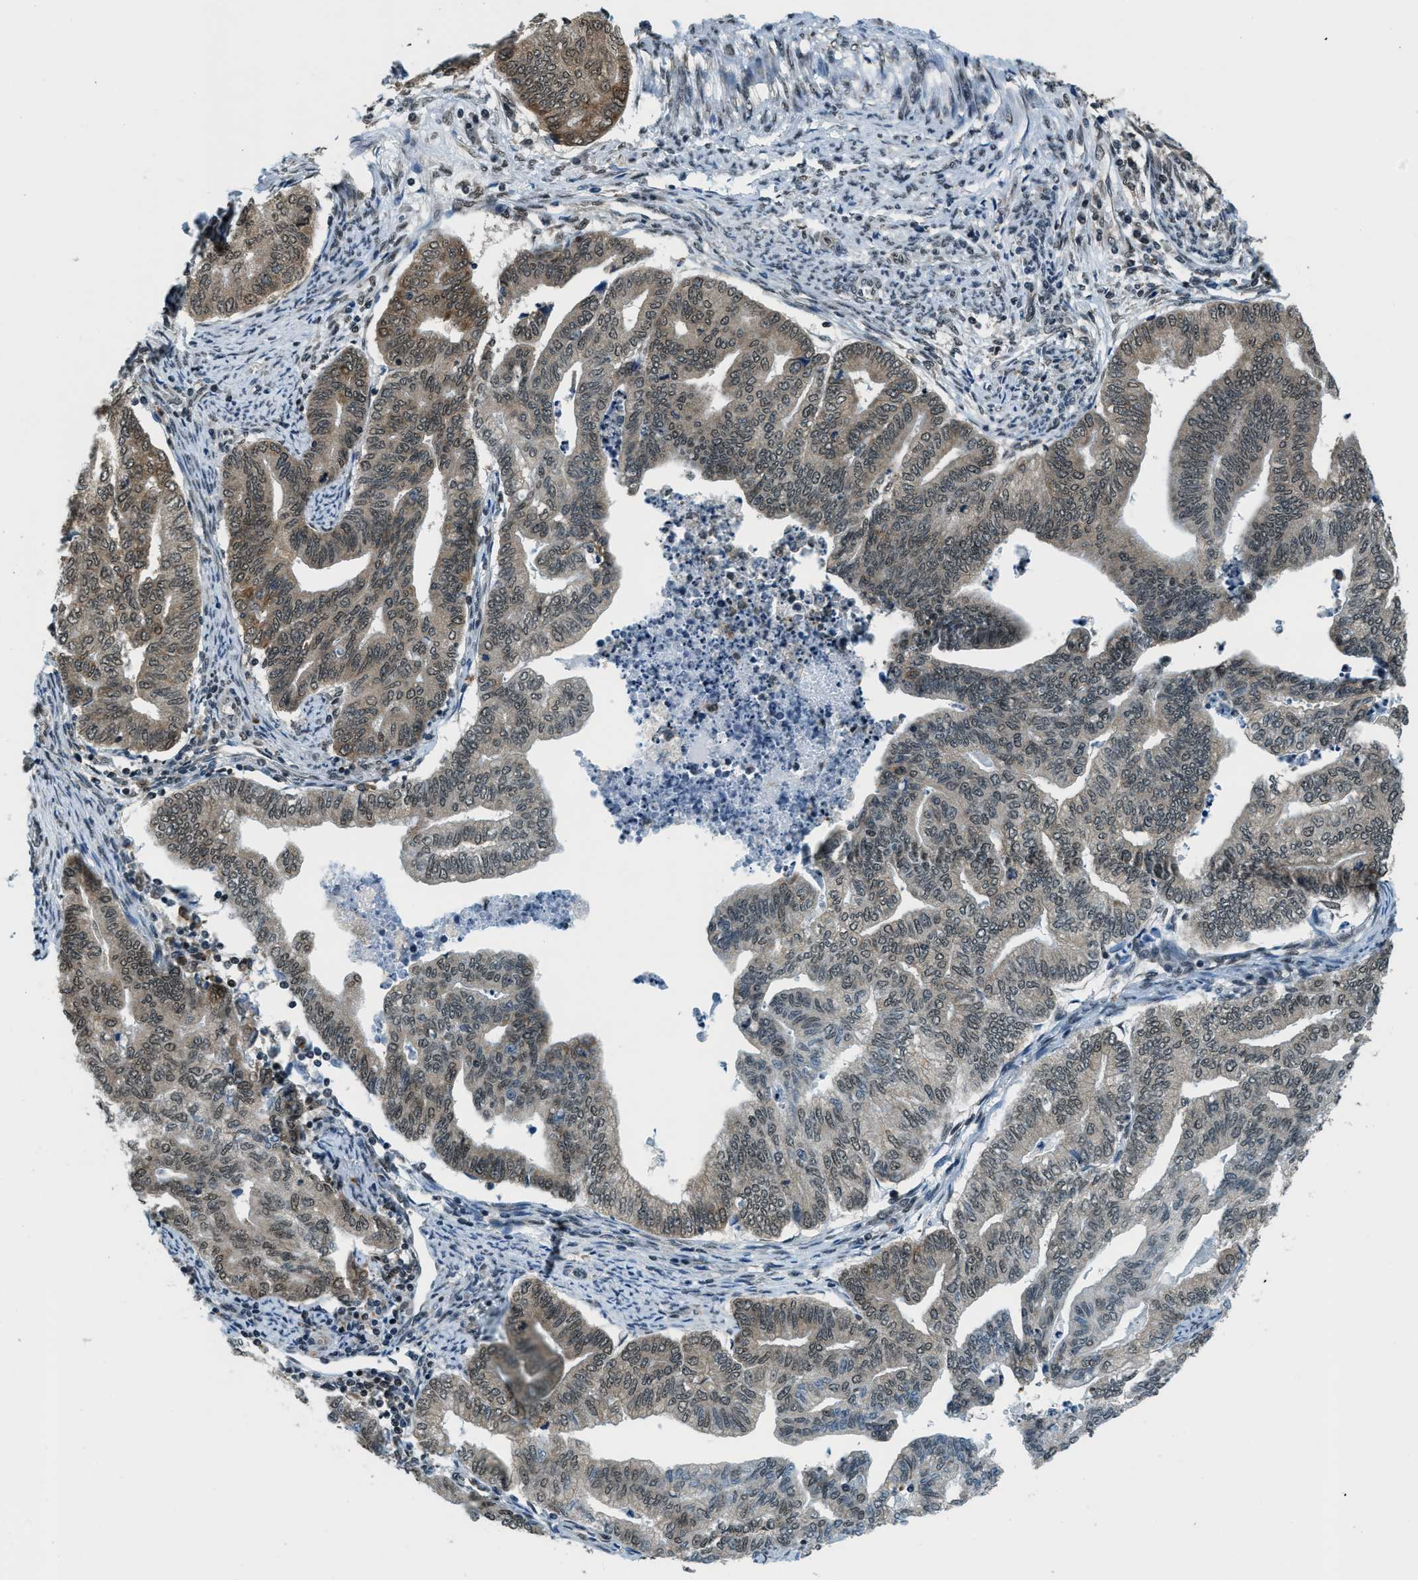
{"staining": {"intensity": "moderate", "quantity": ">75%", "location": "cytoplasmic/membranous"}, "tissue": "endometrial cancer", "cell_type": "Tumor cells", "image_type": "cancer", "snomed": [{"axis": "morphology", "description": "Adenocarcinoma, NOS"}, {"axis": "topography", "description": "Endometrium"}], "caption": "Immunohistochemistry of human endometrial cancer exhibits medium levels of moderate cytoplasmic/membranous positivity in approximately >75% of tumor cells. (brown staining indicates protein expression, while blue staining denotes nuclei).", "gene": "RAB11FIP1", "patient": {"sex": "female", "age": 79}}